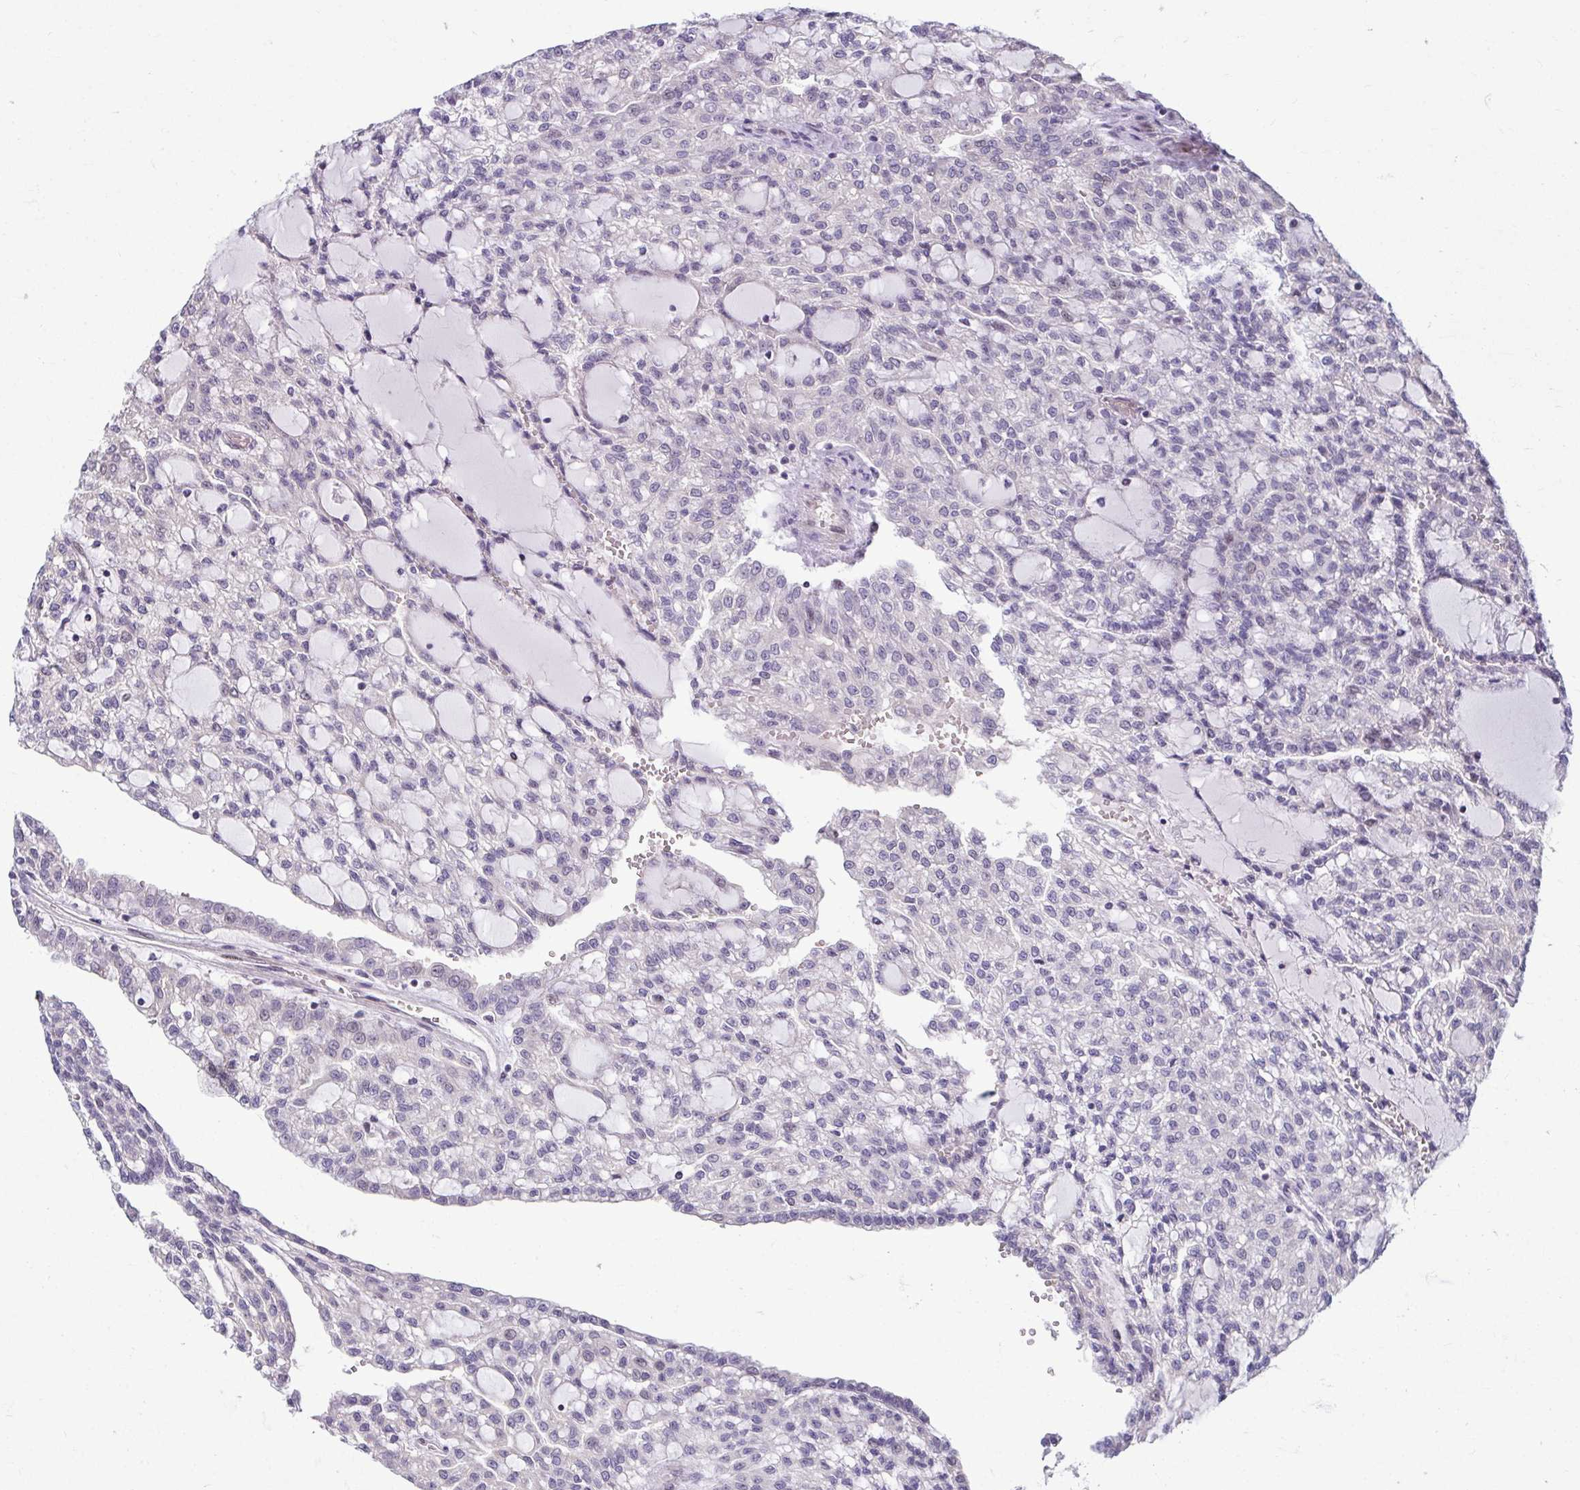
{"staining": {"intensity": "negative", "quantity": "none", "location": "none"}, "tissue": "renal cancer", "cell_type": "Tumor cells", "image_type": "cancer", "snomed": [{"axis": "morphology", "description": "Adenocarcinoma, NOS"}, {"axis": "topography", "description": "Kidney"}], "caption": "Tumor cells show no significant protein staining in renal cancer (adenocarcinoma).", "gene": "ODF1", "patient": {"sex": "male", "age": 63}}